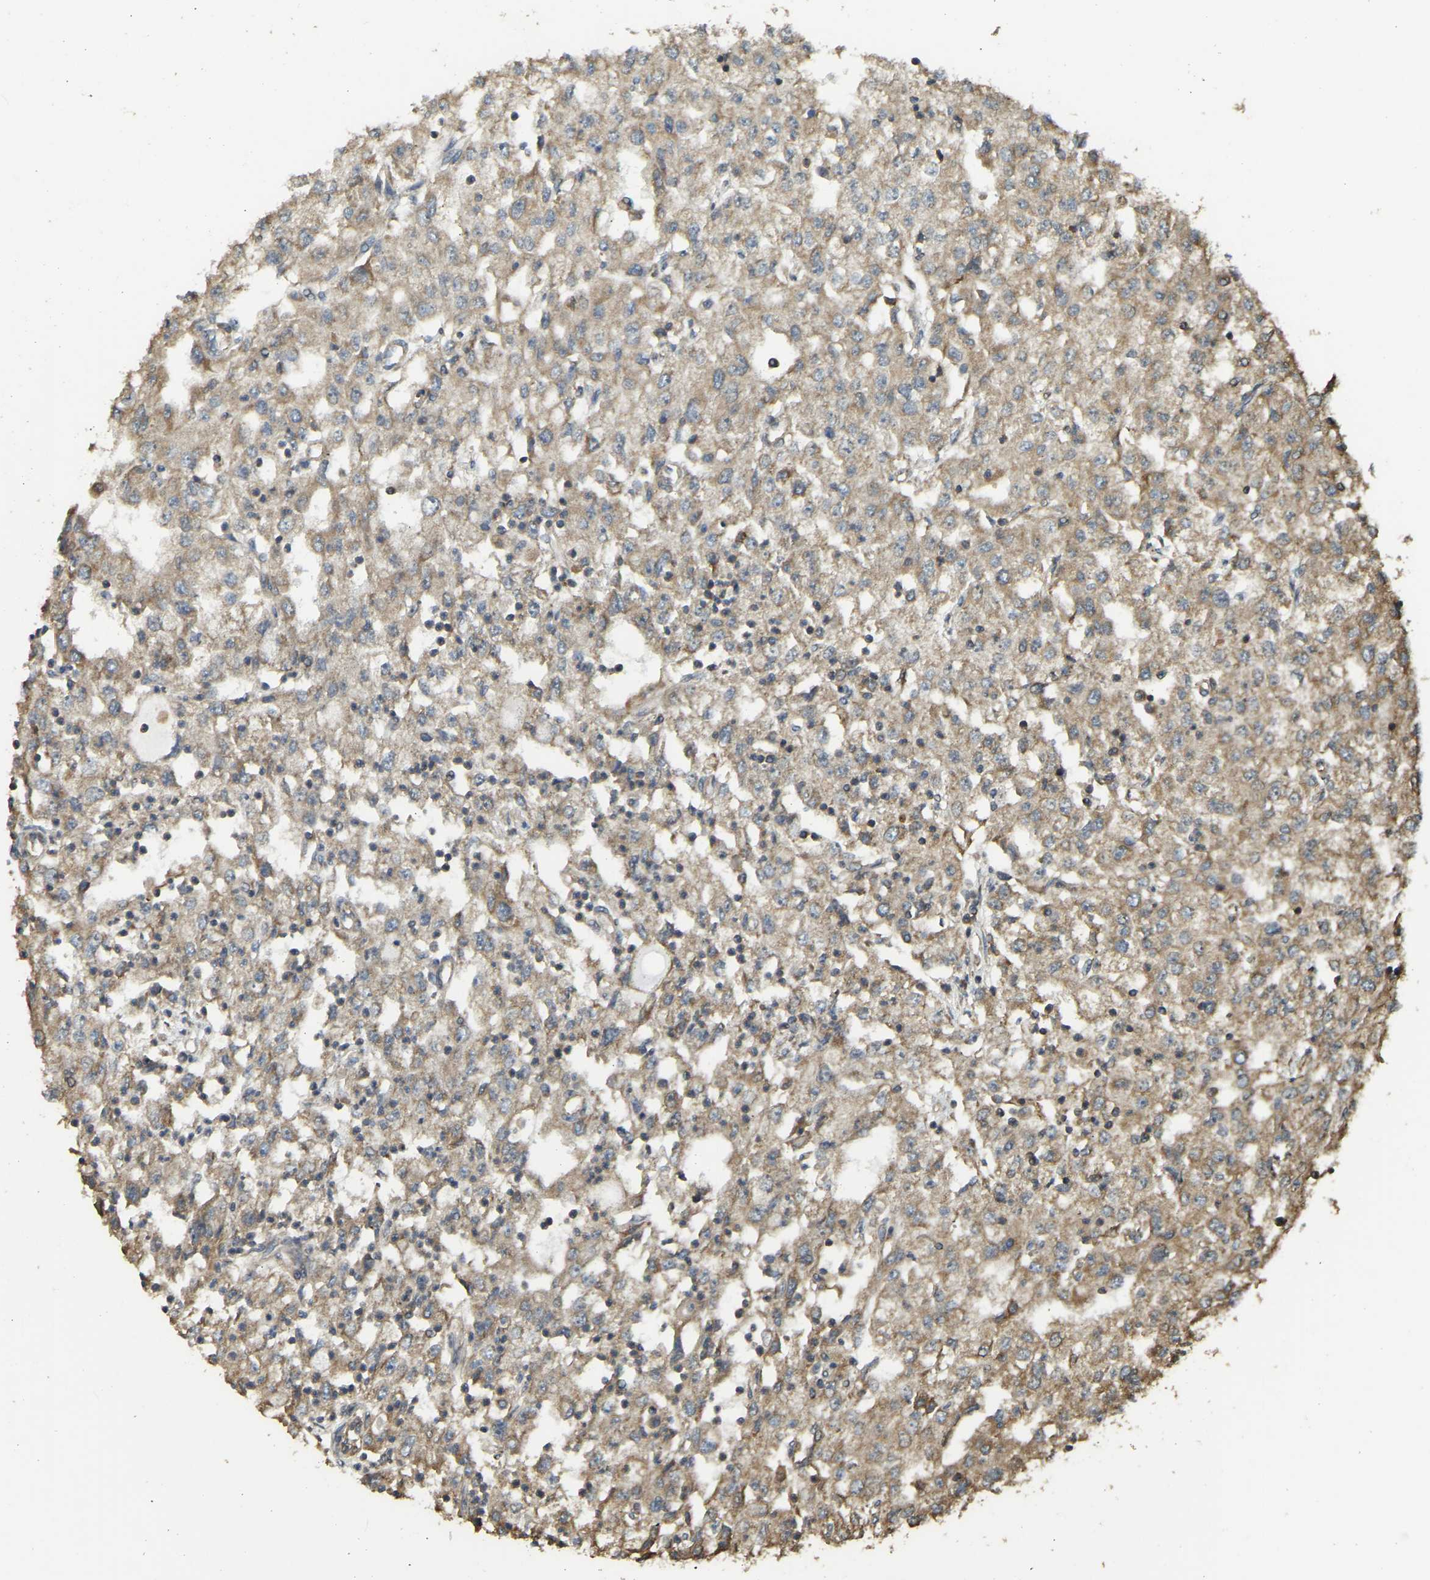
{"staining": {"intensity": "moderate", "quantity": ">75%", "location": "cytoplasmic/membranous"}, "tissue": "renal cancer", "cell_type": "Tumor cells", "image_type": "cancer", "snomed": [{"axis": "morphology", "description": "Adenocarcinoma, NOS"}, {"axis": "topography", "description": "Kidney"}], "caption": "Protein expression analysis of renal adenocarcinoma exhibits moderate cytoplasmic/membranous expression in approximately >75% of tumor cells.", "gene": "GNG2", "patient": {"sex": "female", "age": 54}}